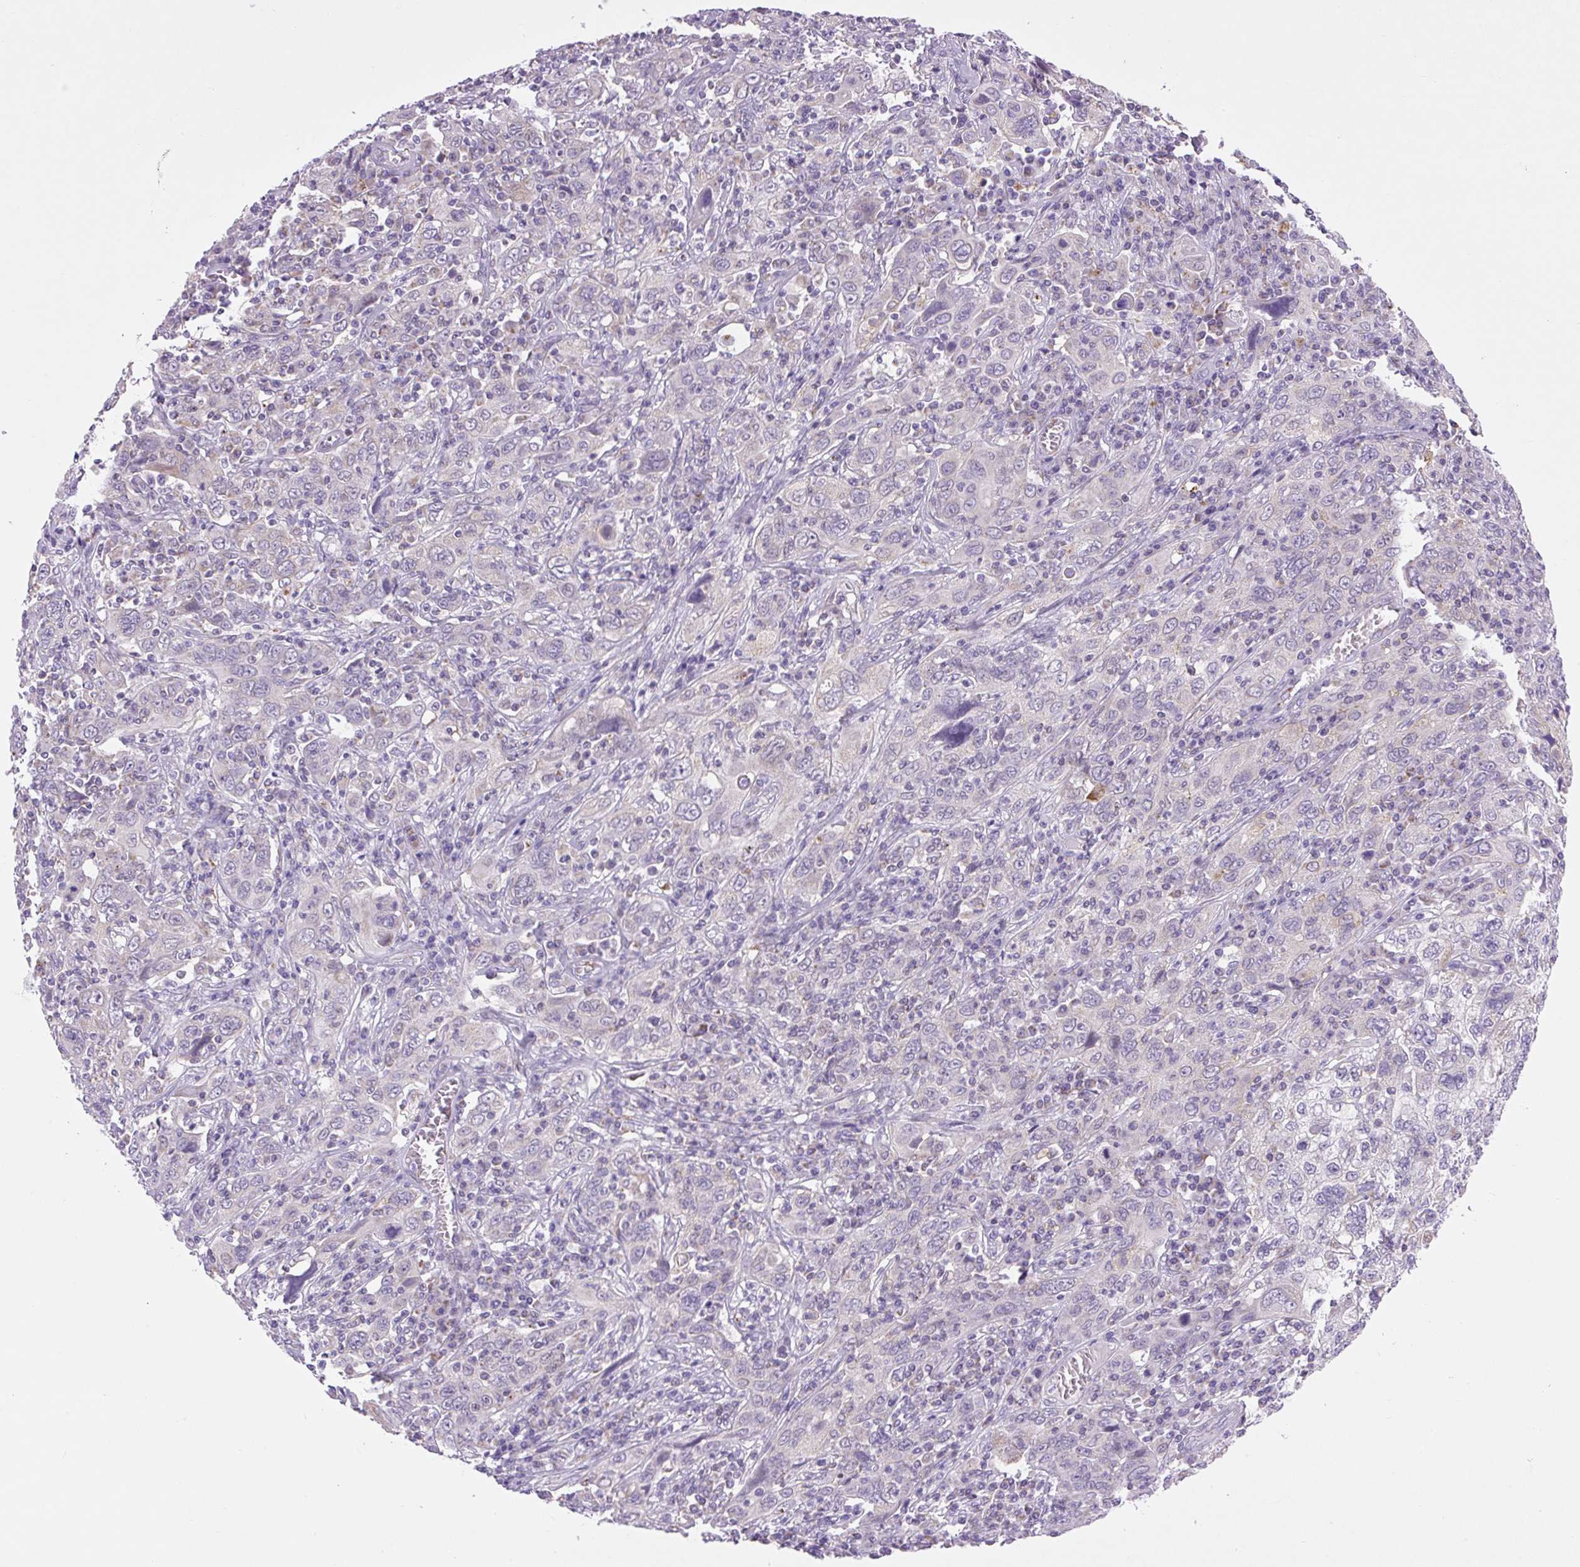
{"staining": {"intensity": "negative", "quantity": "none", "location": "none"}, "tissue": "cervical cancer", "cell_type": "Tumor cells", "image_type": "cancer", "snomed": [{"axis": "morphology", "description": "Squamous cell carcinoma, NOS"}, {"axis": "topography", "description": "Cervix"}], "caption": "Cervical cancer (squamous cell carcinoma) was stained to show a protein in brown. There is no significant staining in tumor cells.", "gene": "RNASE10", "patient": {"sex": "female", "age": 46}}